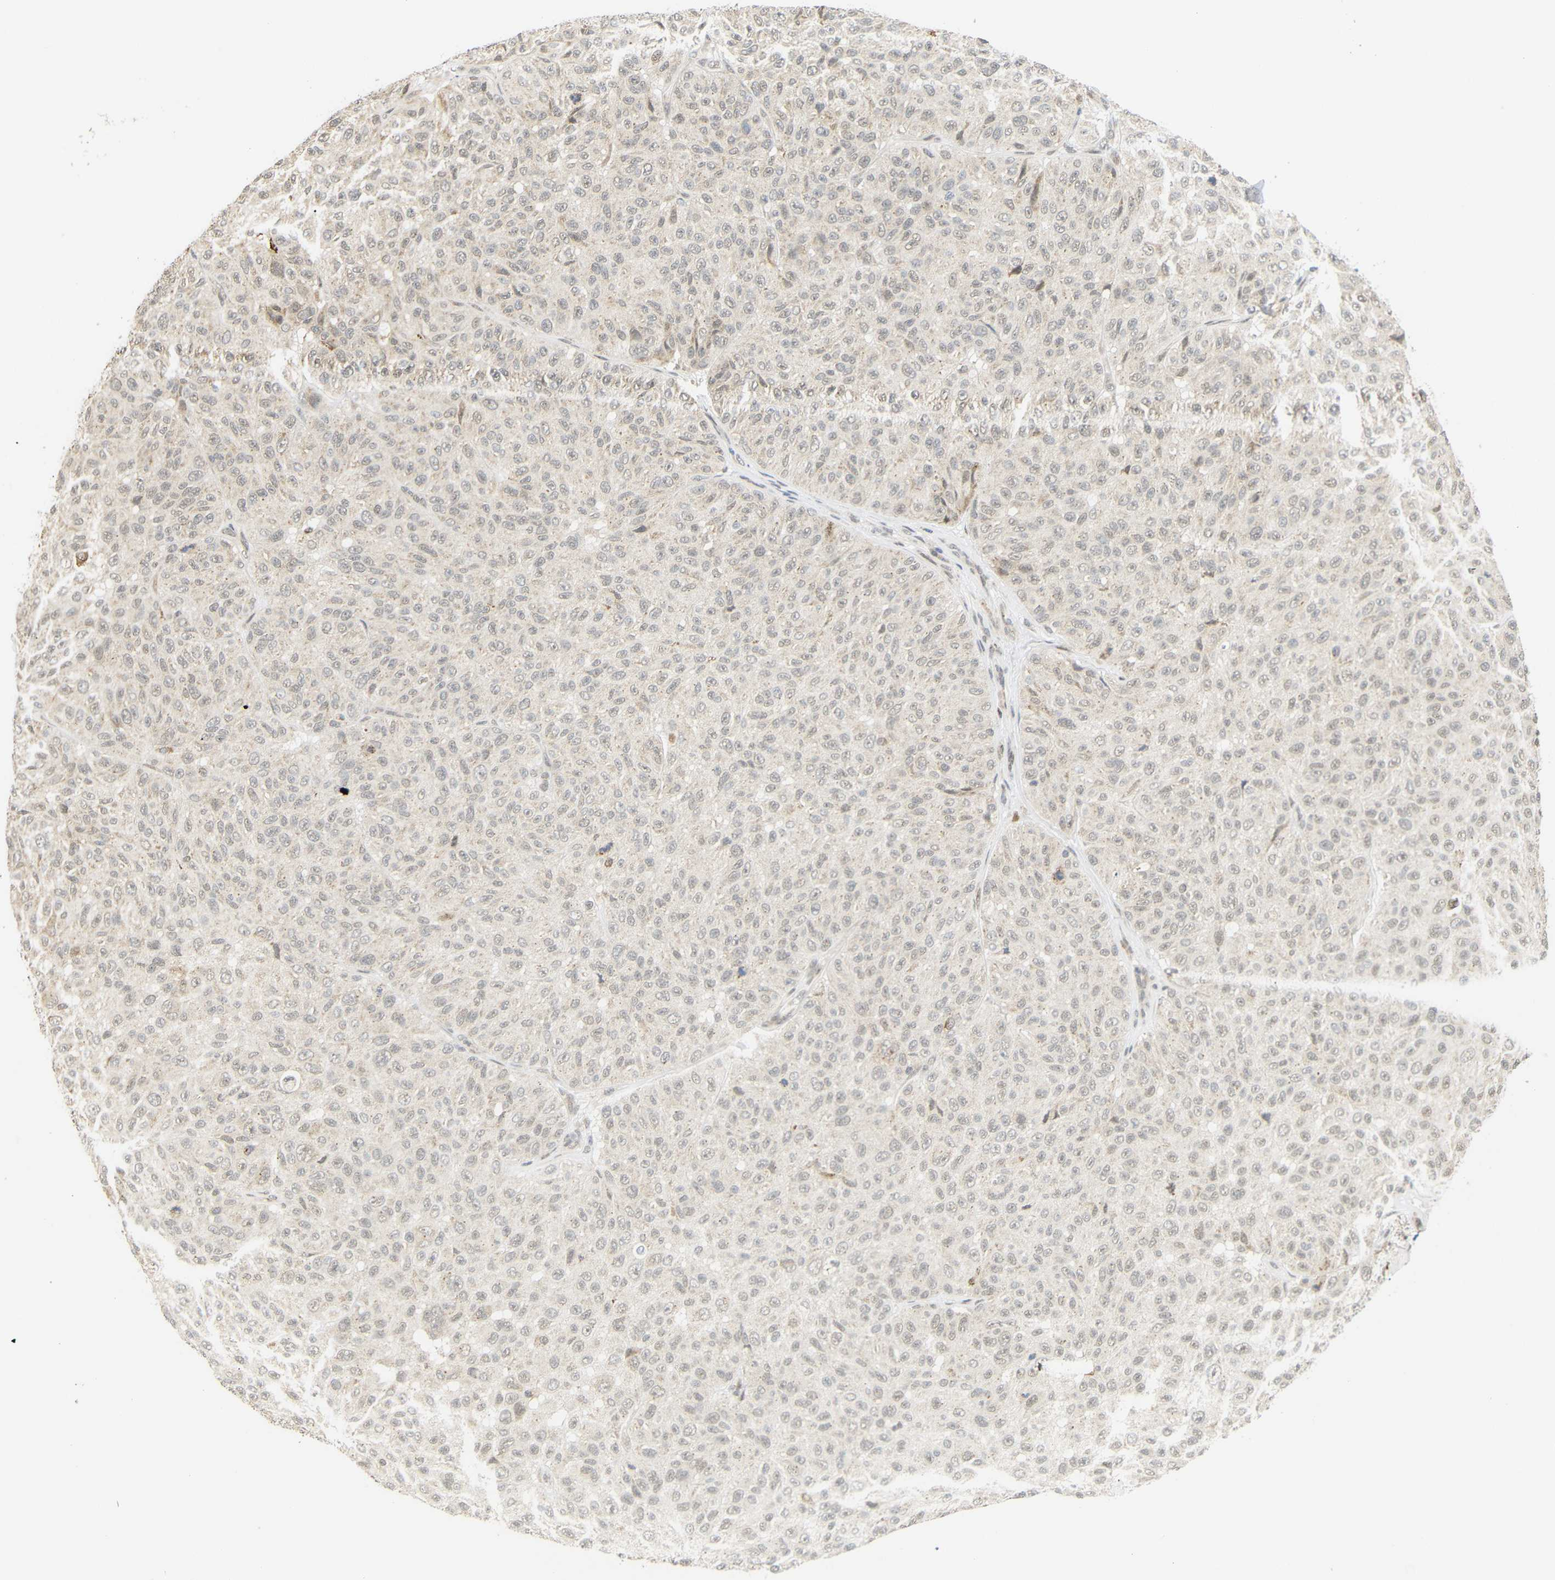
{"staining": {"intensity": "weak", "quantity": ">75%", "location": "cytoplasmic/membranous"}, "tissue": "melanoma", "cell_type": "Tumor cells", "image_type": "cancer", "snomed": [{"axis": "morphology", "description": "Malignant melanoma, NOS"}, {"axis": "topography", "description": "Skin"}], "caption": "Tumor cells show weak cytoplasmic/membranous expression in approximately >75% of cells in malignant melanoma. Using DAB (3,3'-diaminobenzidine) (brown) and hematoxylin (blue) stains, captured at high magnification using brightfield microscopy.", "gene": "GJA5", "patient": {"sex": "female", "age": 46}}